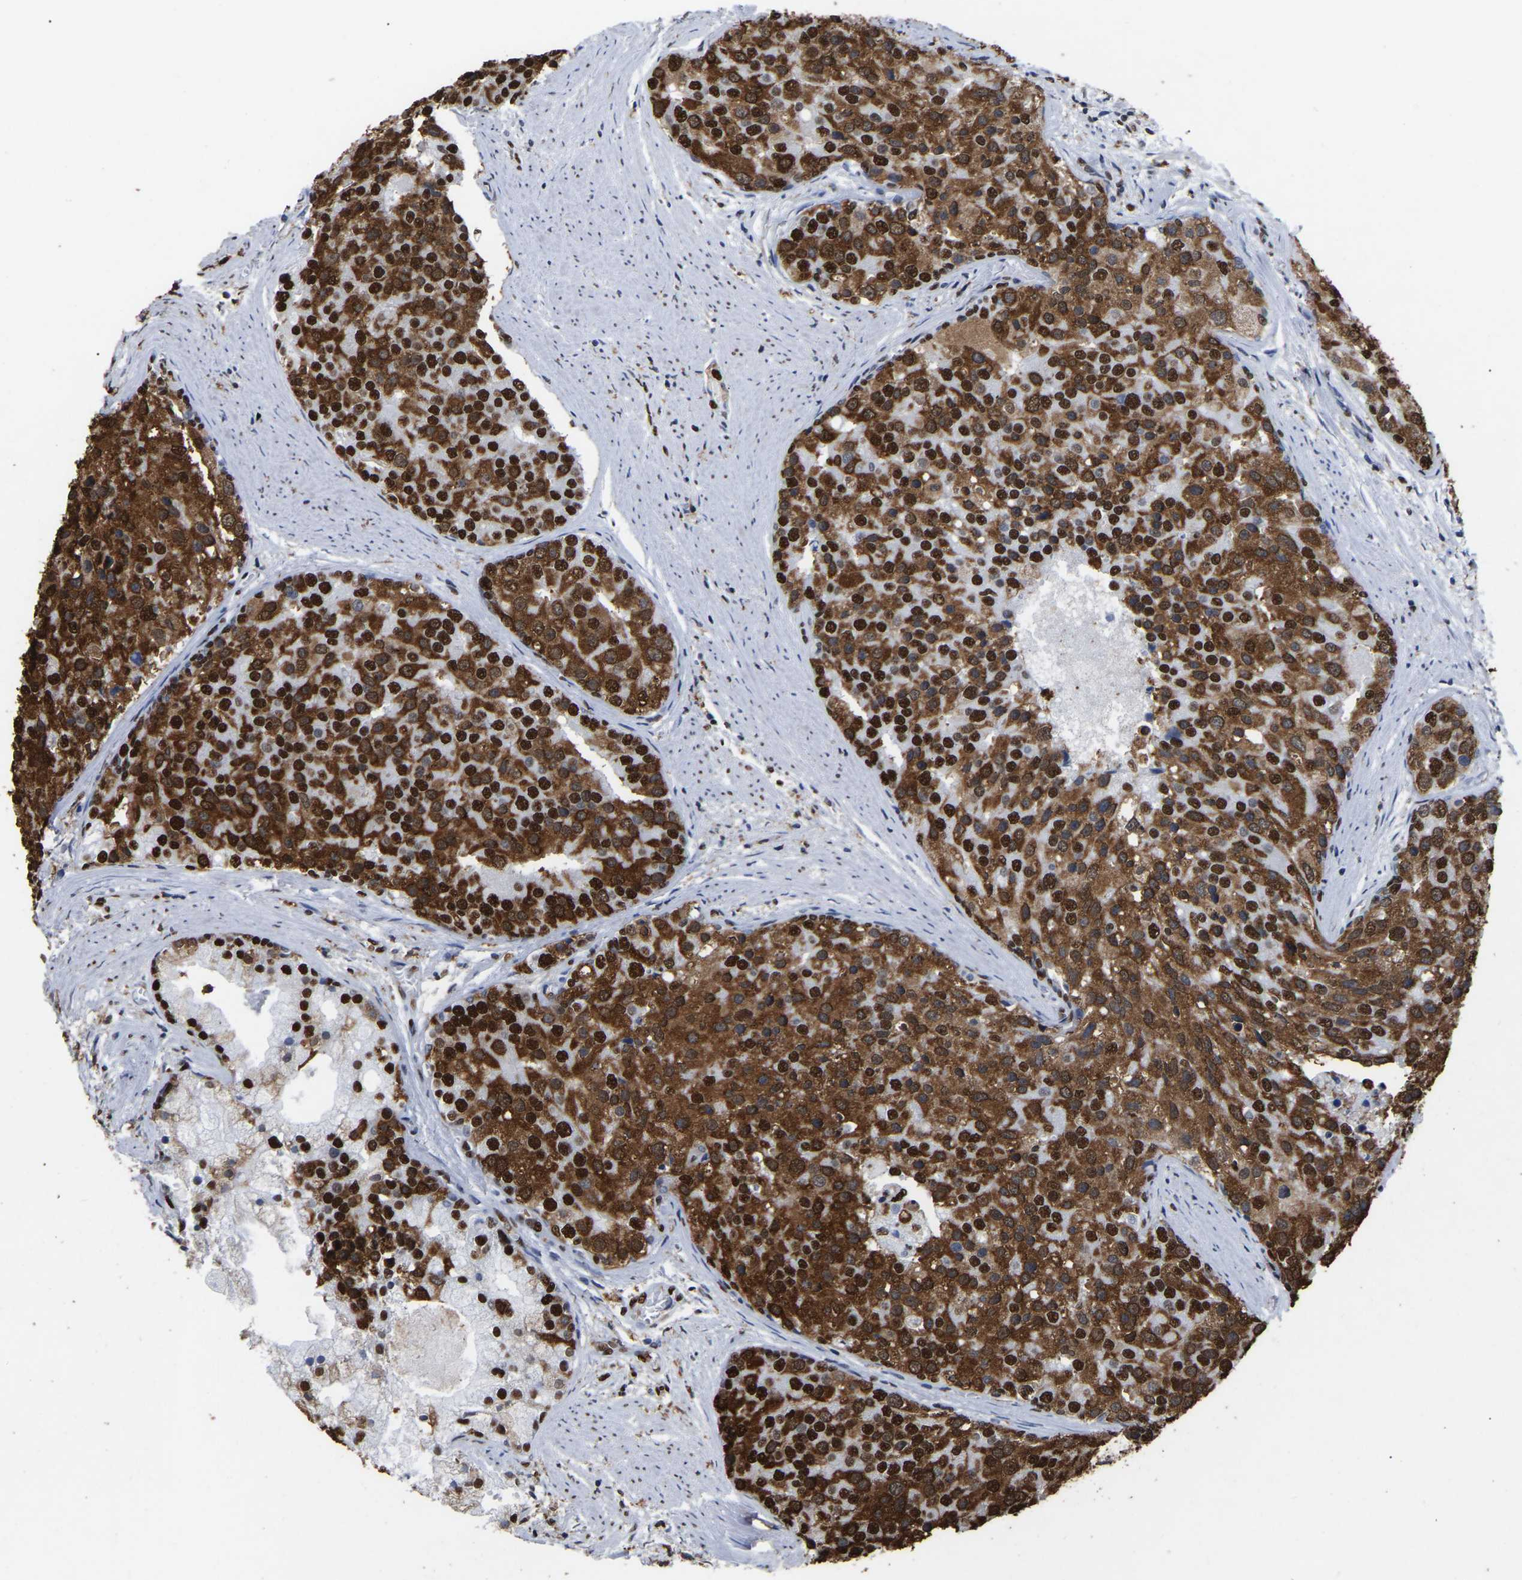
{"staining": {"intensity": "strong", "quantity": ">75%", "location": "cytoplasmic/membranous,nuclear"}, "tissue": "prostate cancer", "cell_type": "Tumor cells", "image_type": "cancer", "snomed": [{"axis": "morphology", "description": "Adenocarcinoma, High grade"}, {"axis": "topography", "description": "Prostate"}], "caption": "Prostate cancer (high-grade adenocarcinoma) tissue demonstrates strong cytoplasmic/membranous and nuclear expression in about >75% of tumor cells", "gene": "RBL2", "patient": {"sex": "male", "age": 50}}